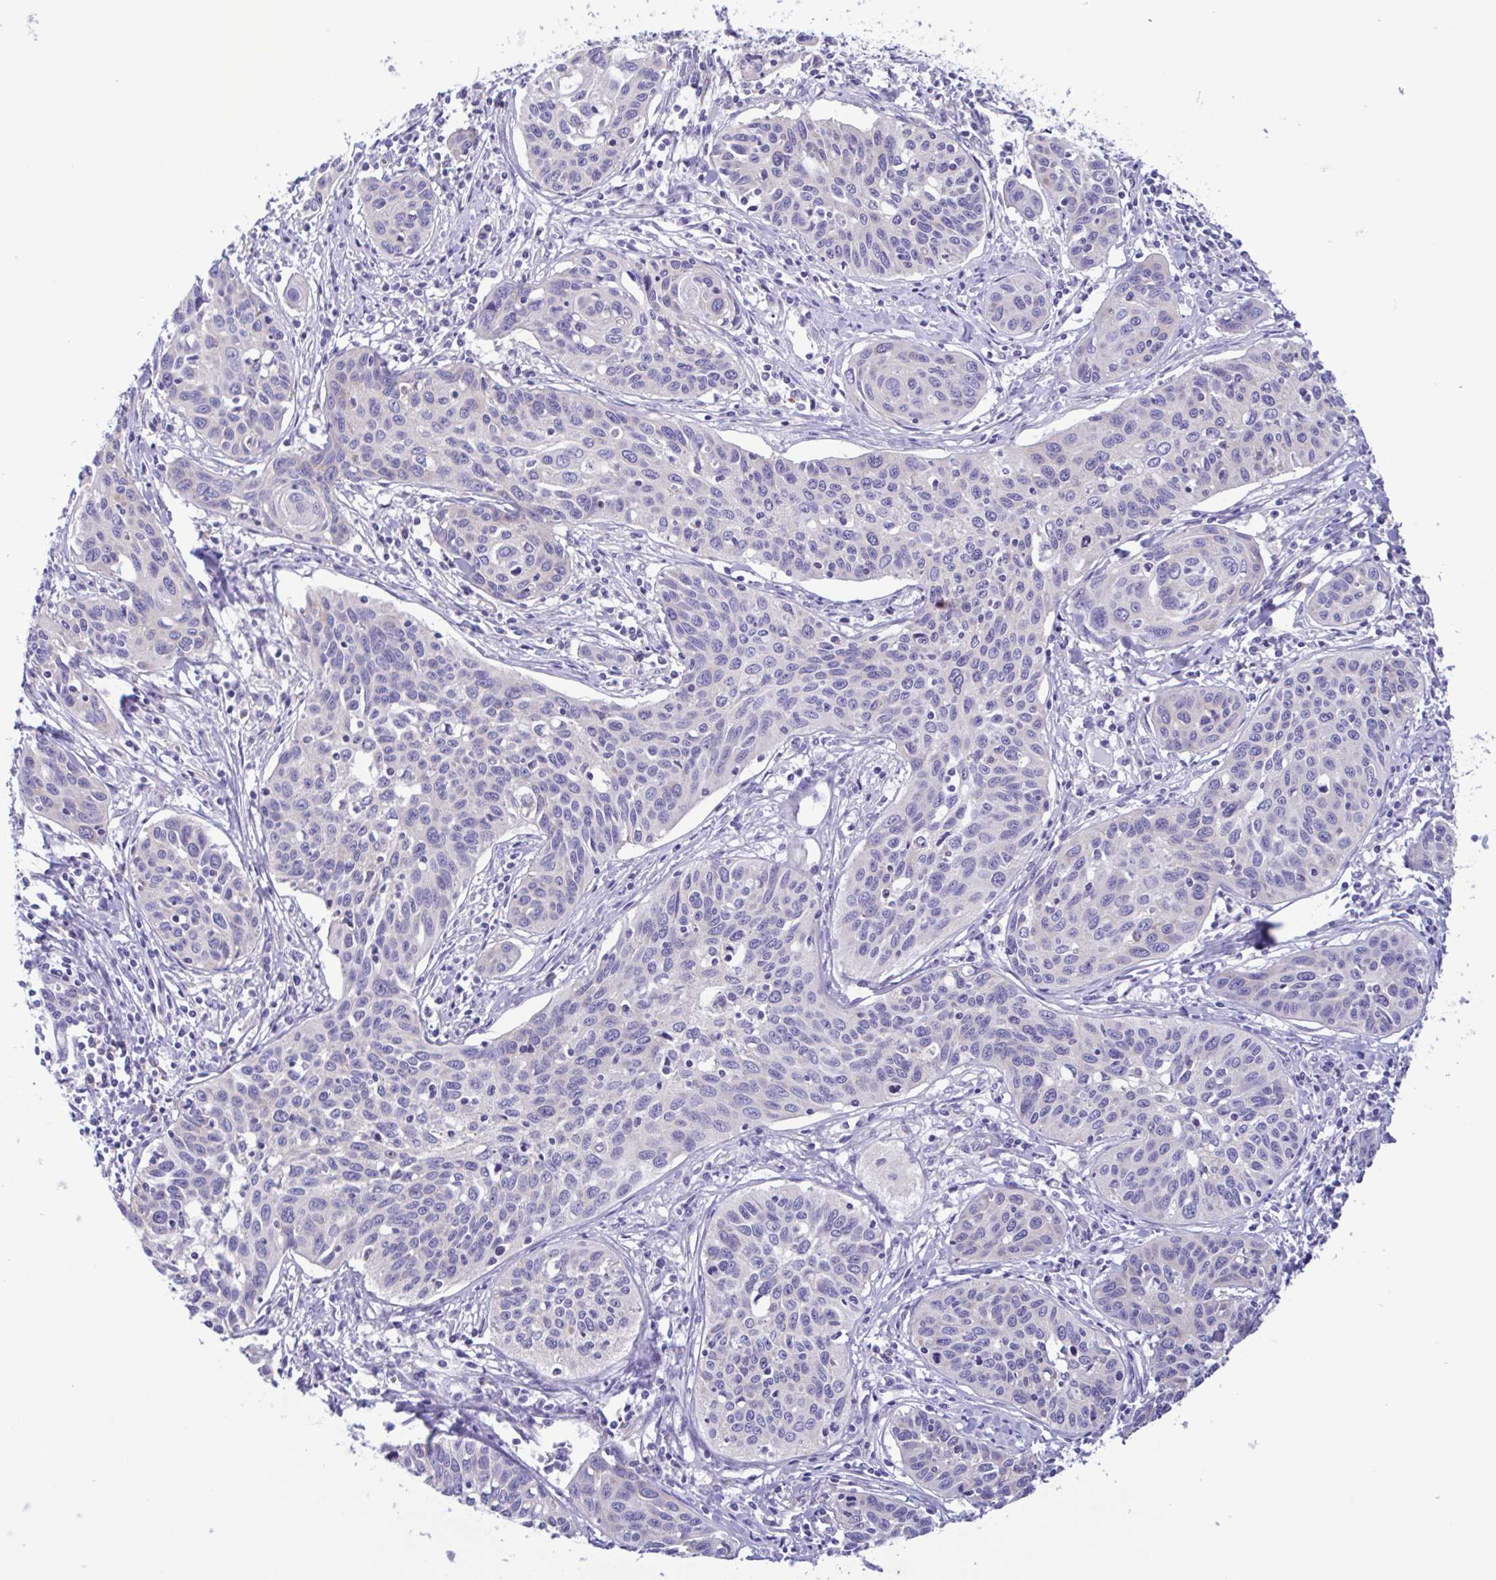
{"staining": {"intensity": "negative", "quantity": "none", "location": "none"}, "tissue": "cervical cancer", "cell_type": "Tumor cells", "image_type": "cancer", "snomed": [{"axis": "morphology", "description": "Squamous cell carcinoma, NOS"}, {"axis": "topography", "description": "Cervix"}], "caption": "The immunohistochemistry (IHC) micrograph has no significant positivity in tumor cells of squamous cell carcinoma (cervical) tissue.", "gene": "TNNI3", "patient": {"sex": "female", "age": 31}}